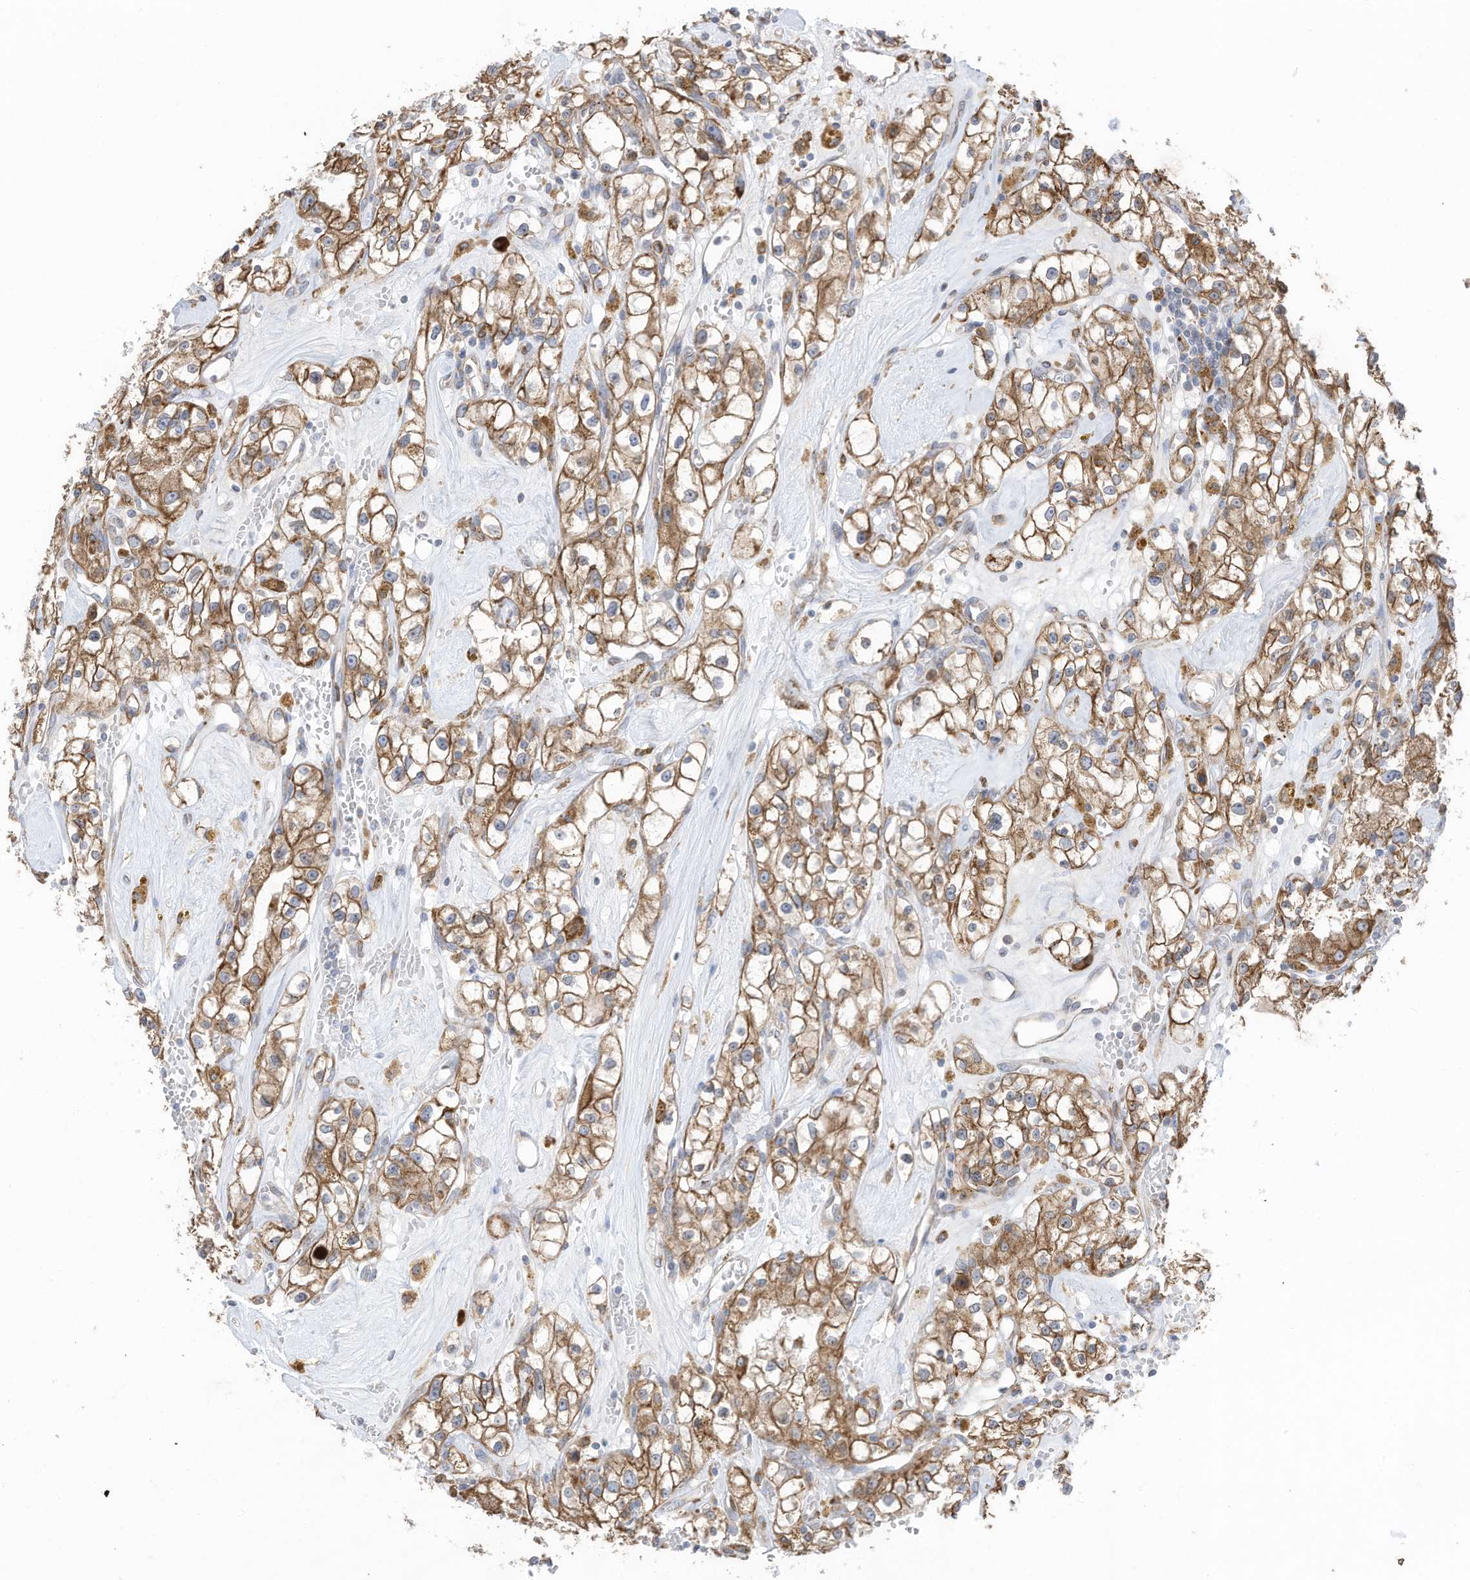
{"staining": {"intensity": "moderate", "quantity": ">75%", "location": "cytoplasmic/membranous"}, "tissue": "renal cancer", "cell_type": "Tumor cells", "image_type": "cancer", "snomed": [{"axis": "morphology", "description": "Adenocarcinoma, NOS"}, {"axis": "topography", "description": "Kidney"}], "caption": "The image displays a brown stain indicating the presence of a protein in the cytoplasmic/membranous of tumor cells in adenocarcinoma (renal).", "gene": "ZNF354C", "patient": {"sex": "male", "age": 56}}